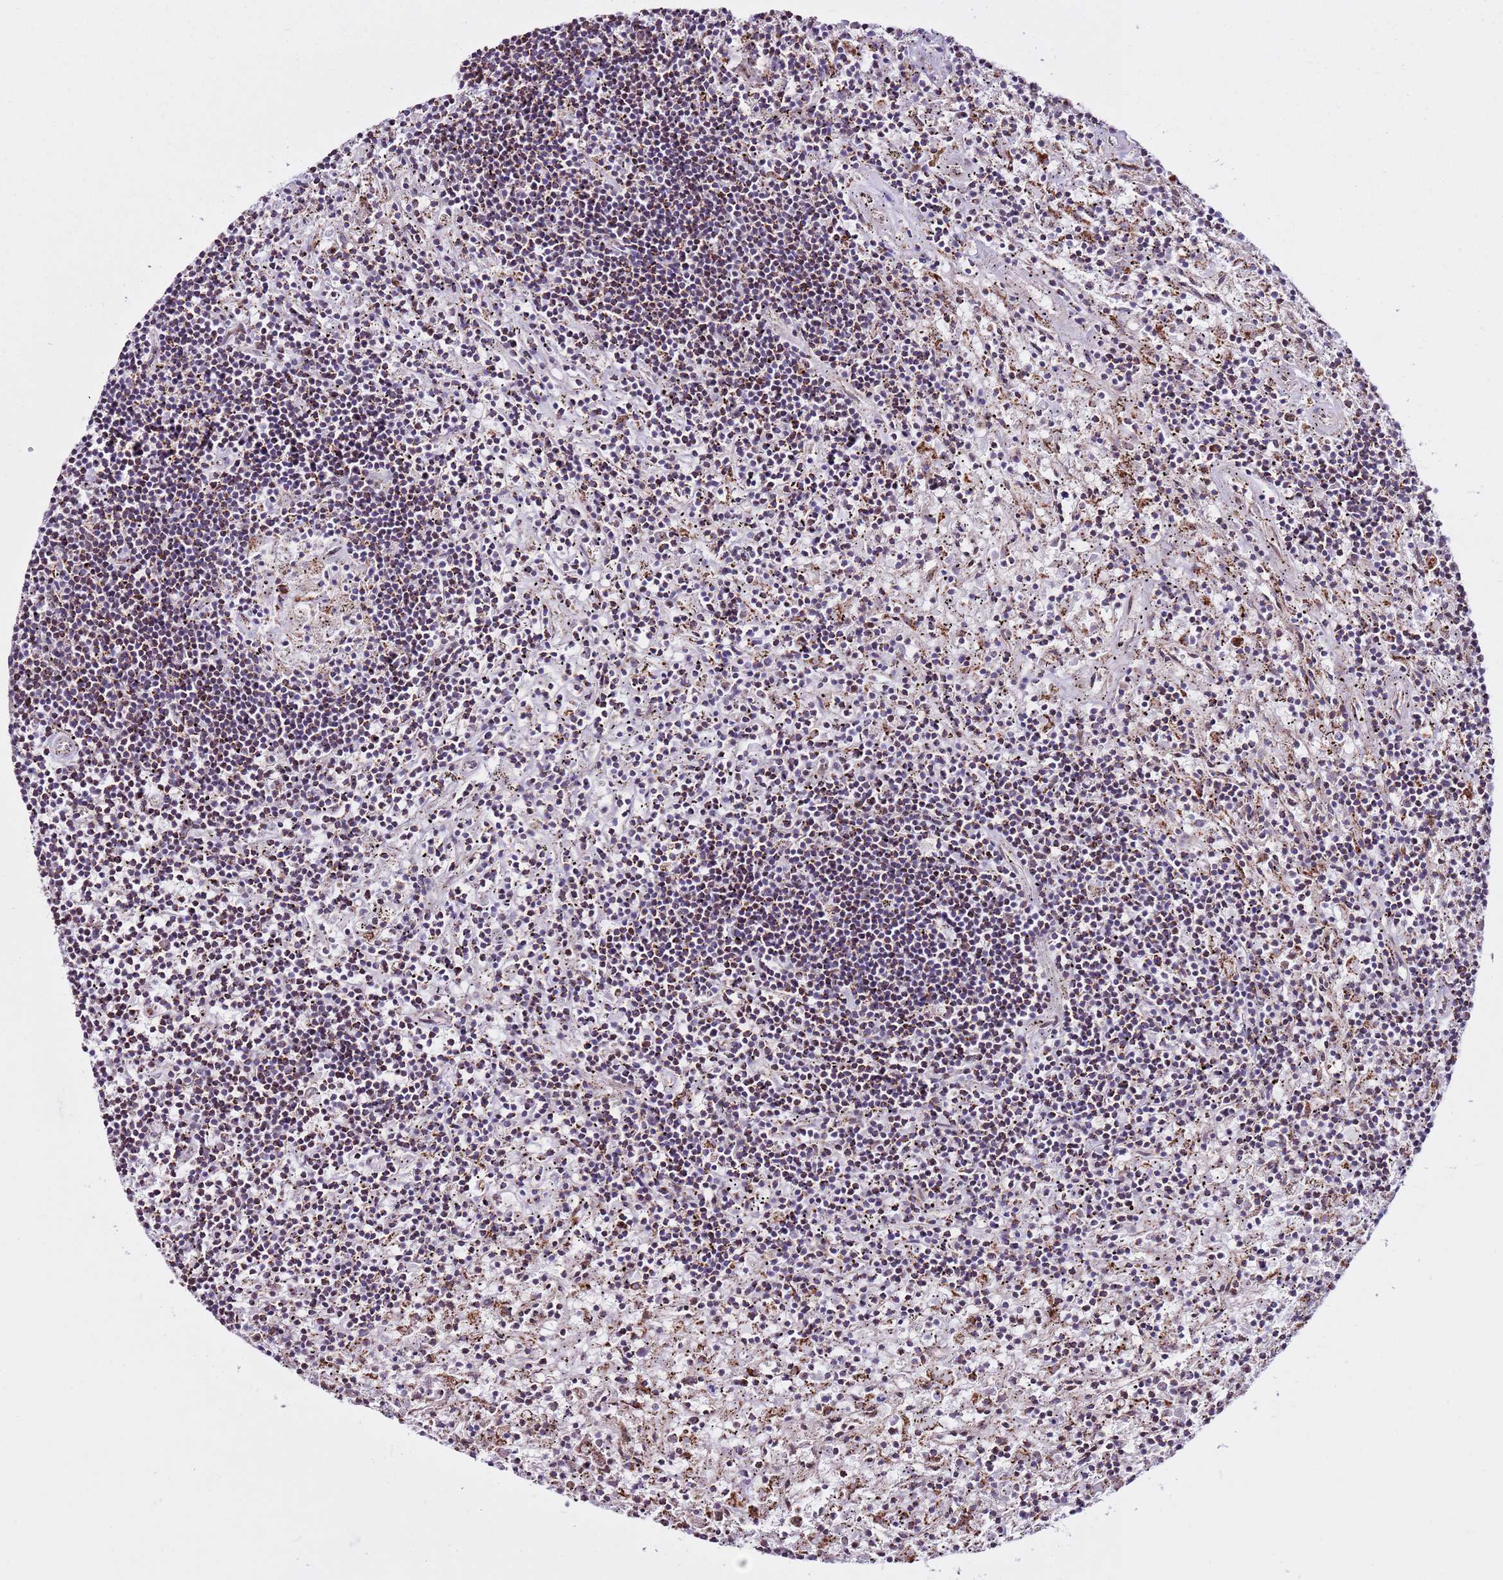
{"staining": {"intensity": "moderate", "quantity": "25%-75%", "location": "cytoplasmic/membranous"}, "tissue": "lymphoma", "cell_type": "Tumor cells", "image_type": "cancer", "snomed": [{"axis": "morphology", "description": "Malignant lymphoma, non-Hodgkin's type, Low grade"}, {"axis": "topography", "description": "Spleen"}], "caption": "Immunohistochemistry (IHC) (DAB) staining of human lymphoma displays moderate cytoplasmic/membranous protein positivity in about 25%-75% of tumor cells.", "gene": "HECTD4", "patient": {"sex": "male", "age": 76}}